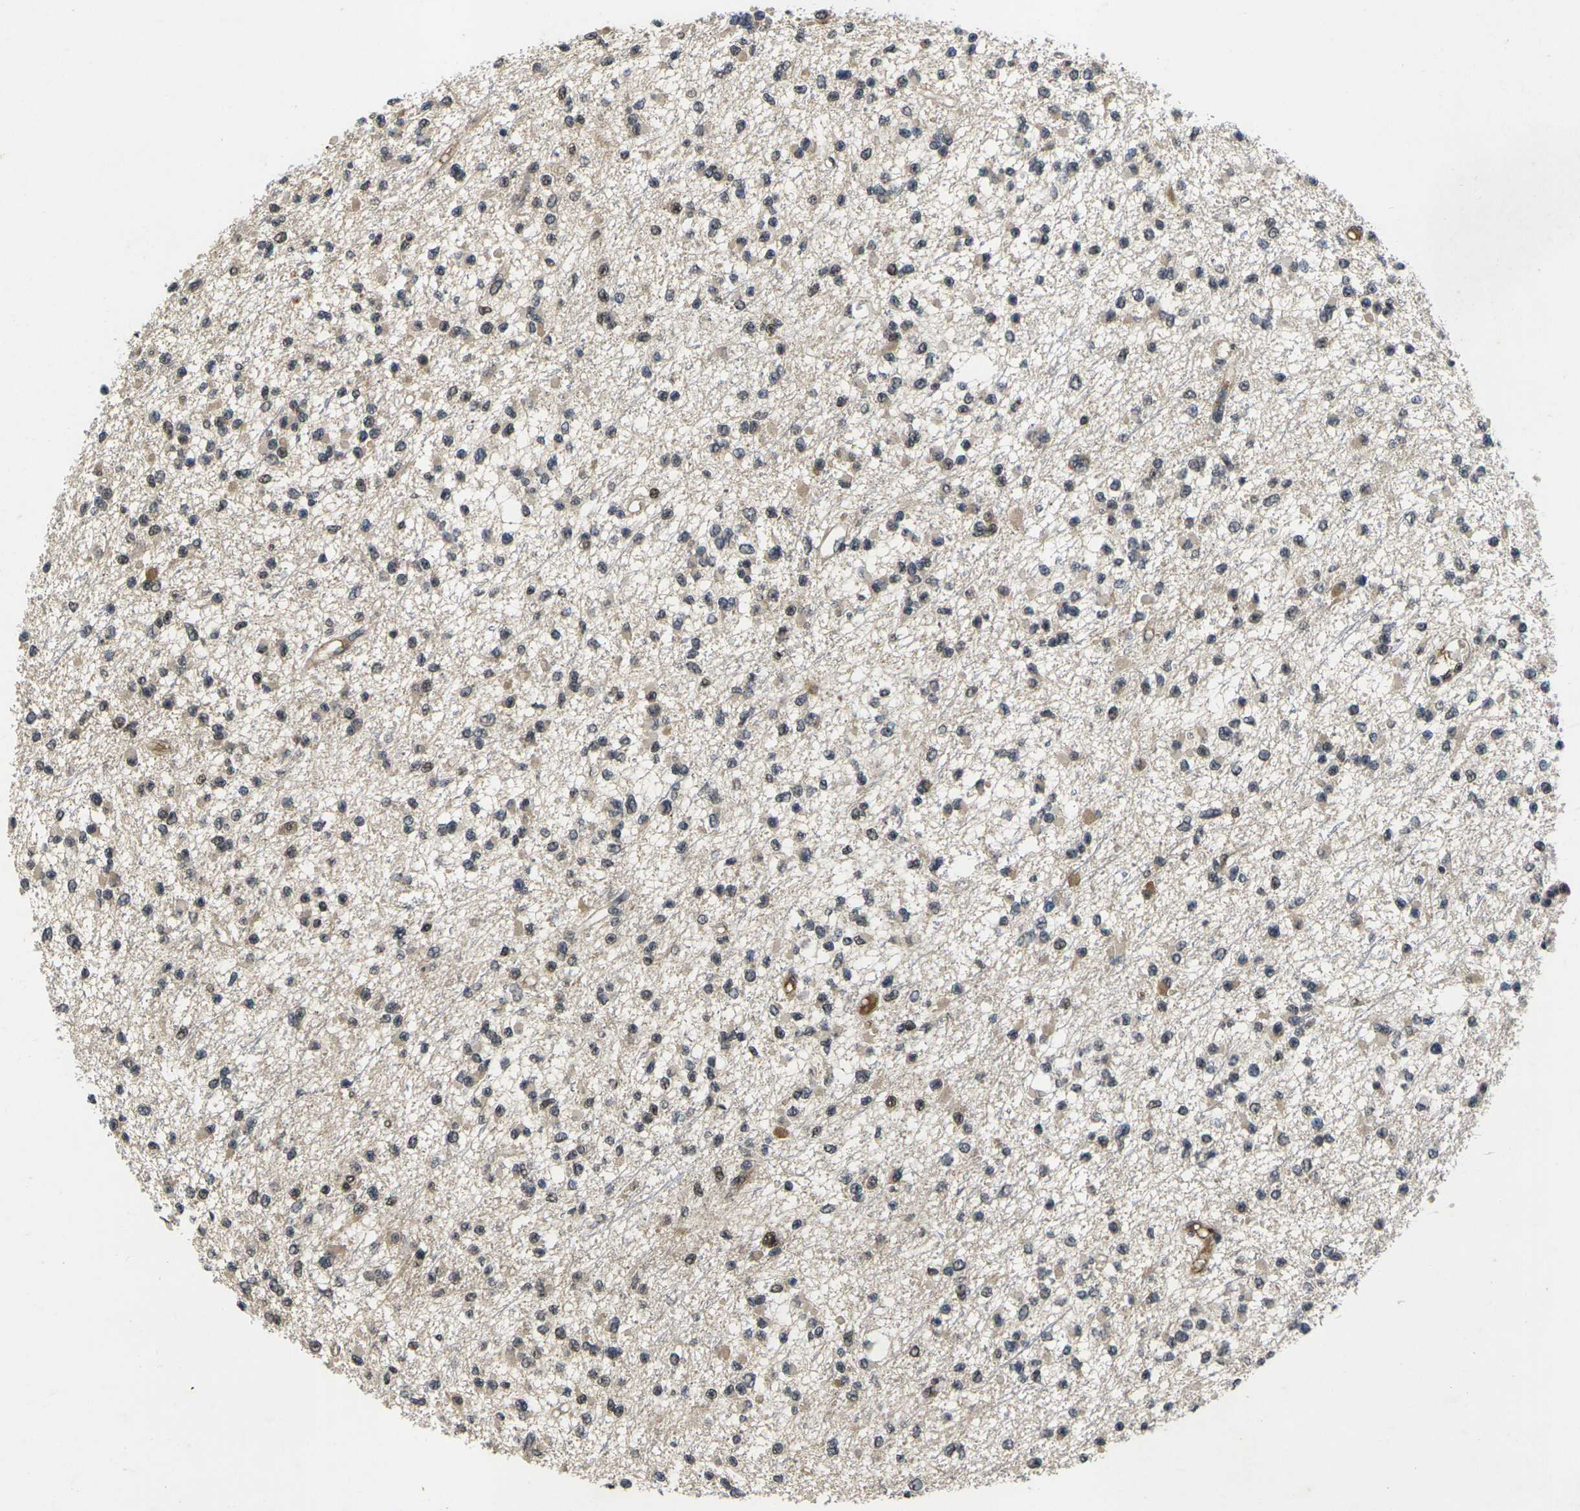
{"staining": {"intensity": "moderate", "quantity": "<25%", "location": "nuclear"}, "tissue": "glioma", "cell_type": "Tumor cells", "image_type": "cancer", "snomed": [{"axis": "morphology", "description": "Glioma, malignant, Low grade"}, {"axis": "topography", "description": "Brain"}], "caption": "This image reveals immunohistochemistry staining of human malignant glioma (low-grade), with low moderate nuclear staining in about <25% of tumor cells.", "gene": "GTF2E1", "patient": {"sex": "female", "age": 22}}